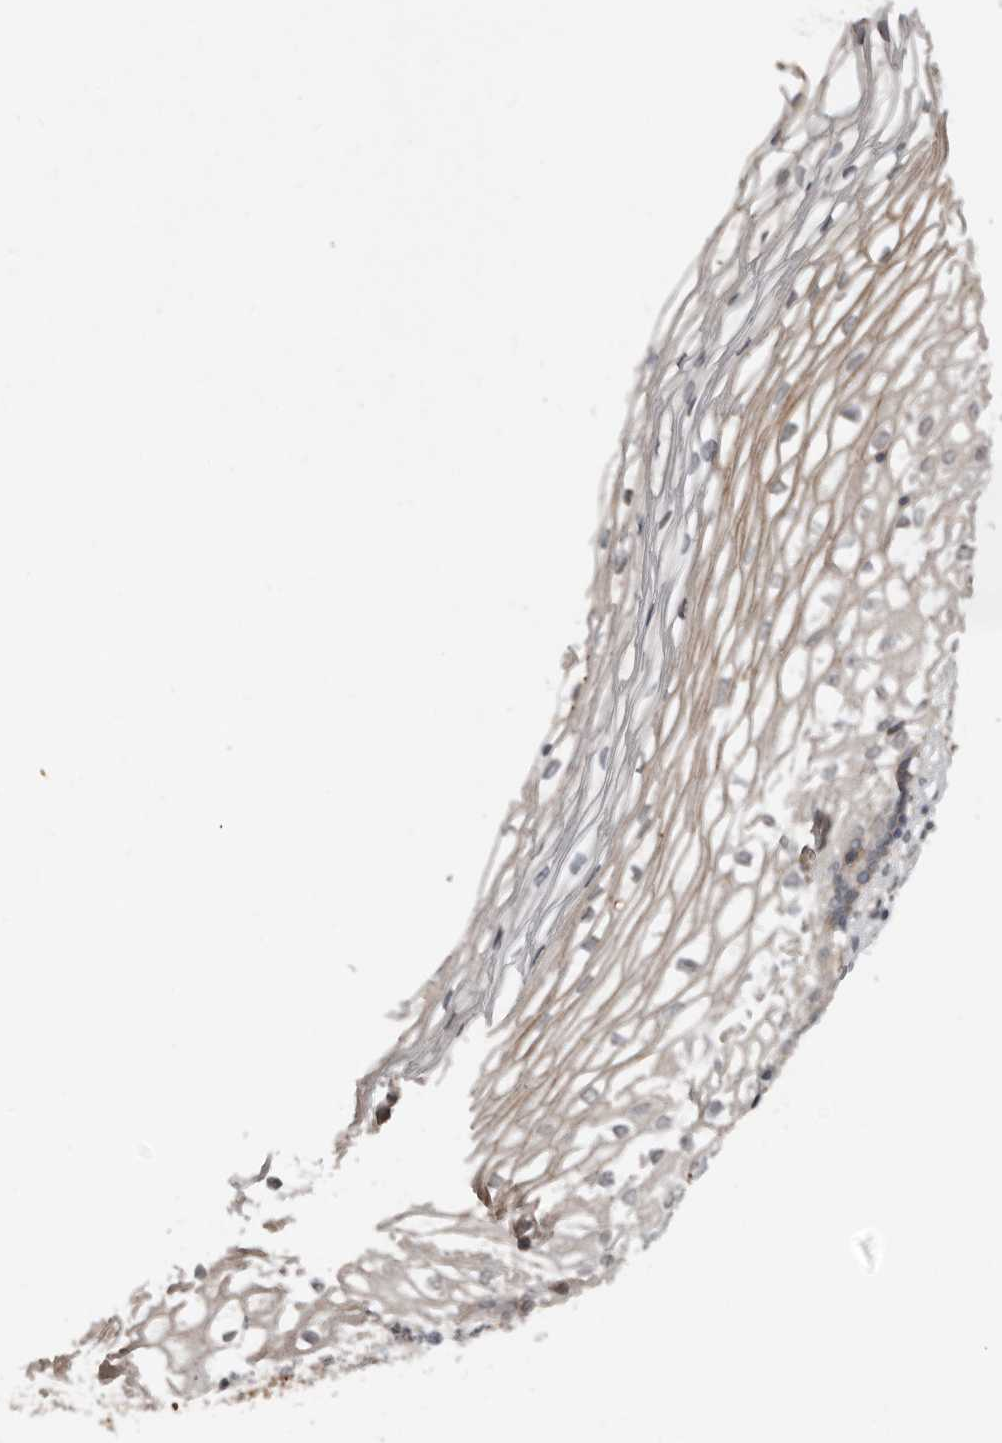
{"staining": {"intensity": "weak", "quantity": "<25%", "location": "cytoplasmic/membranous"}, "tissue": "cervix", "cell_type": "Squamous epithelial cells", "image_type": "normal", "snomed": [{"axis": "morphology", "description": "Normal tissue, NOS"}, {"axis": "topography", "description": "Cervix"}], "caption": "DAB immunohistochemical staining of unremarkable human cervix reveals no significant staining in squamous epithelial cells. (Brightfield microscopy of DAB immunohistochemistry (IHC) at high magnification).", "gene": "TEAD3", "patient": {"sex": "female", "age": 27}}